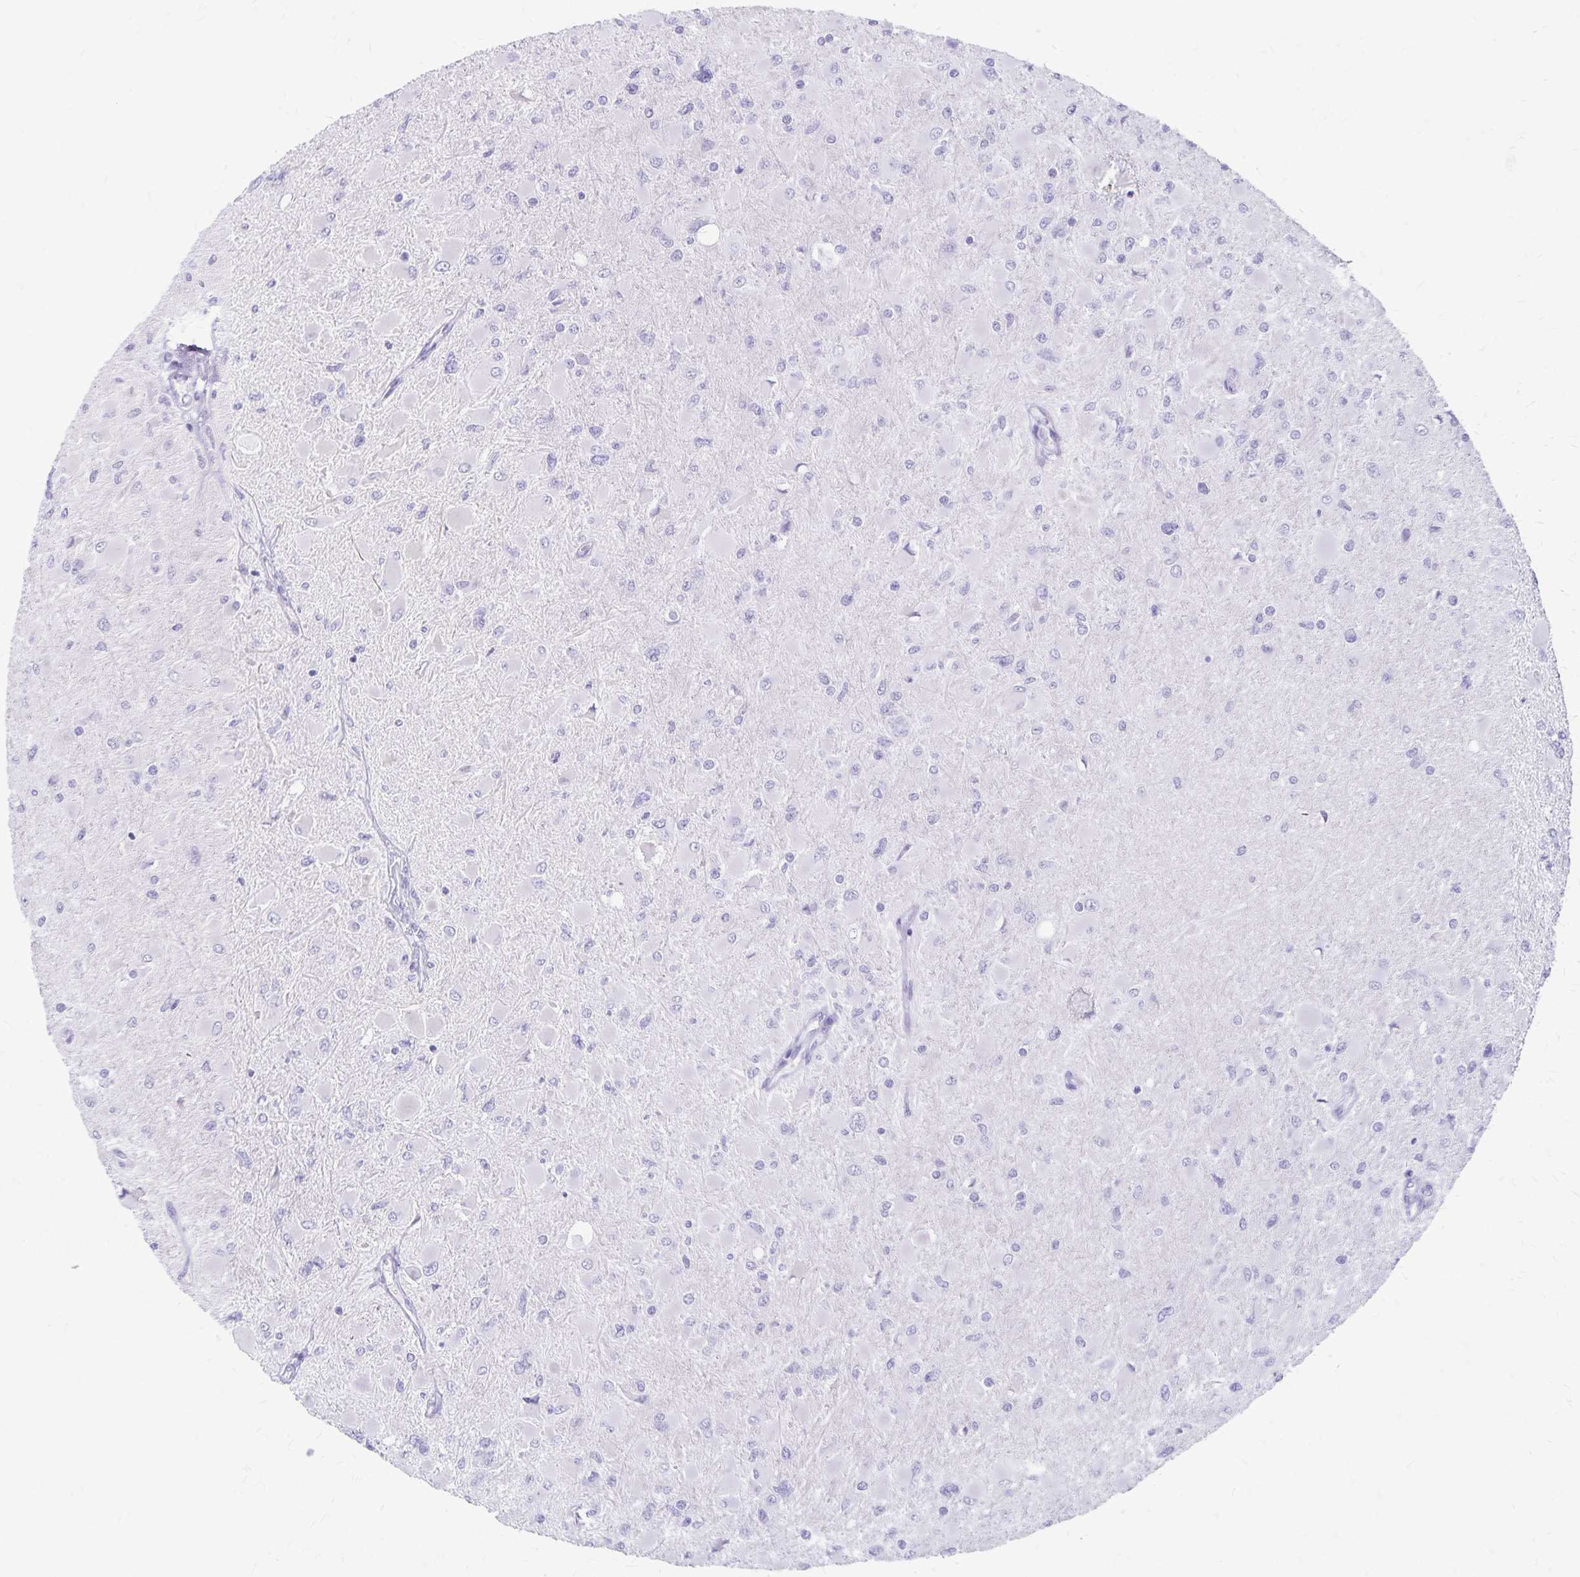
{"staining": {"intensity": "negative", "quantity": "none", "location": "none"}, "tissue": "glioma", "cell_type": "Tumor cells", "image_type": "cancer", "snomed": [{"axis": "morphology", "description": "Glioma, malignant, High grade"}, {"axis": "topography", "description": "Cerebral cortex"}], "caption": "An immunohistochemistry histopathology image of glioma is shown. There is no staining in tumor cells of glioma.", "gene": "GPBAR1", "patient": {"sex": "female", "age": 36}}